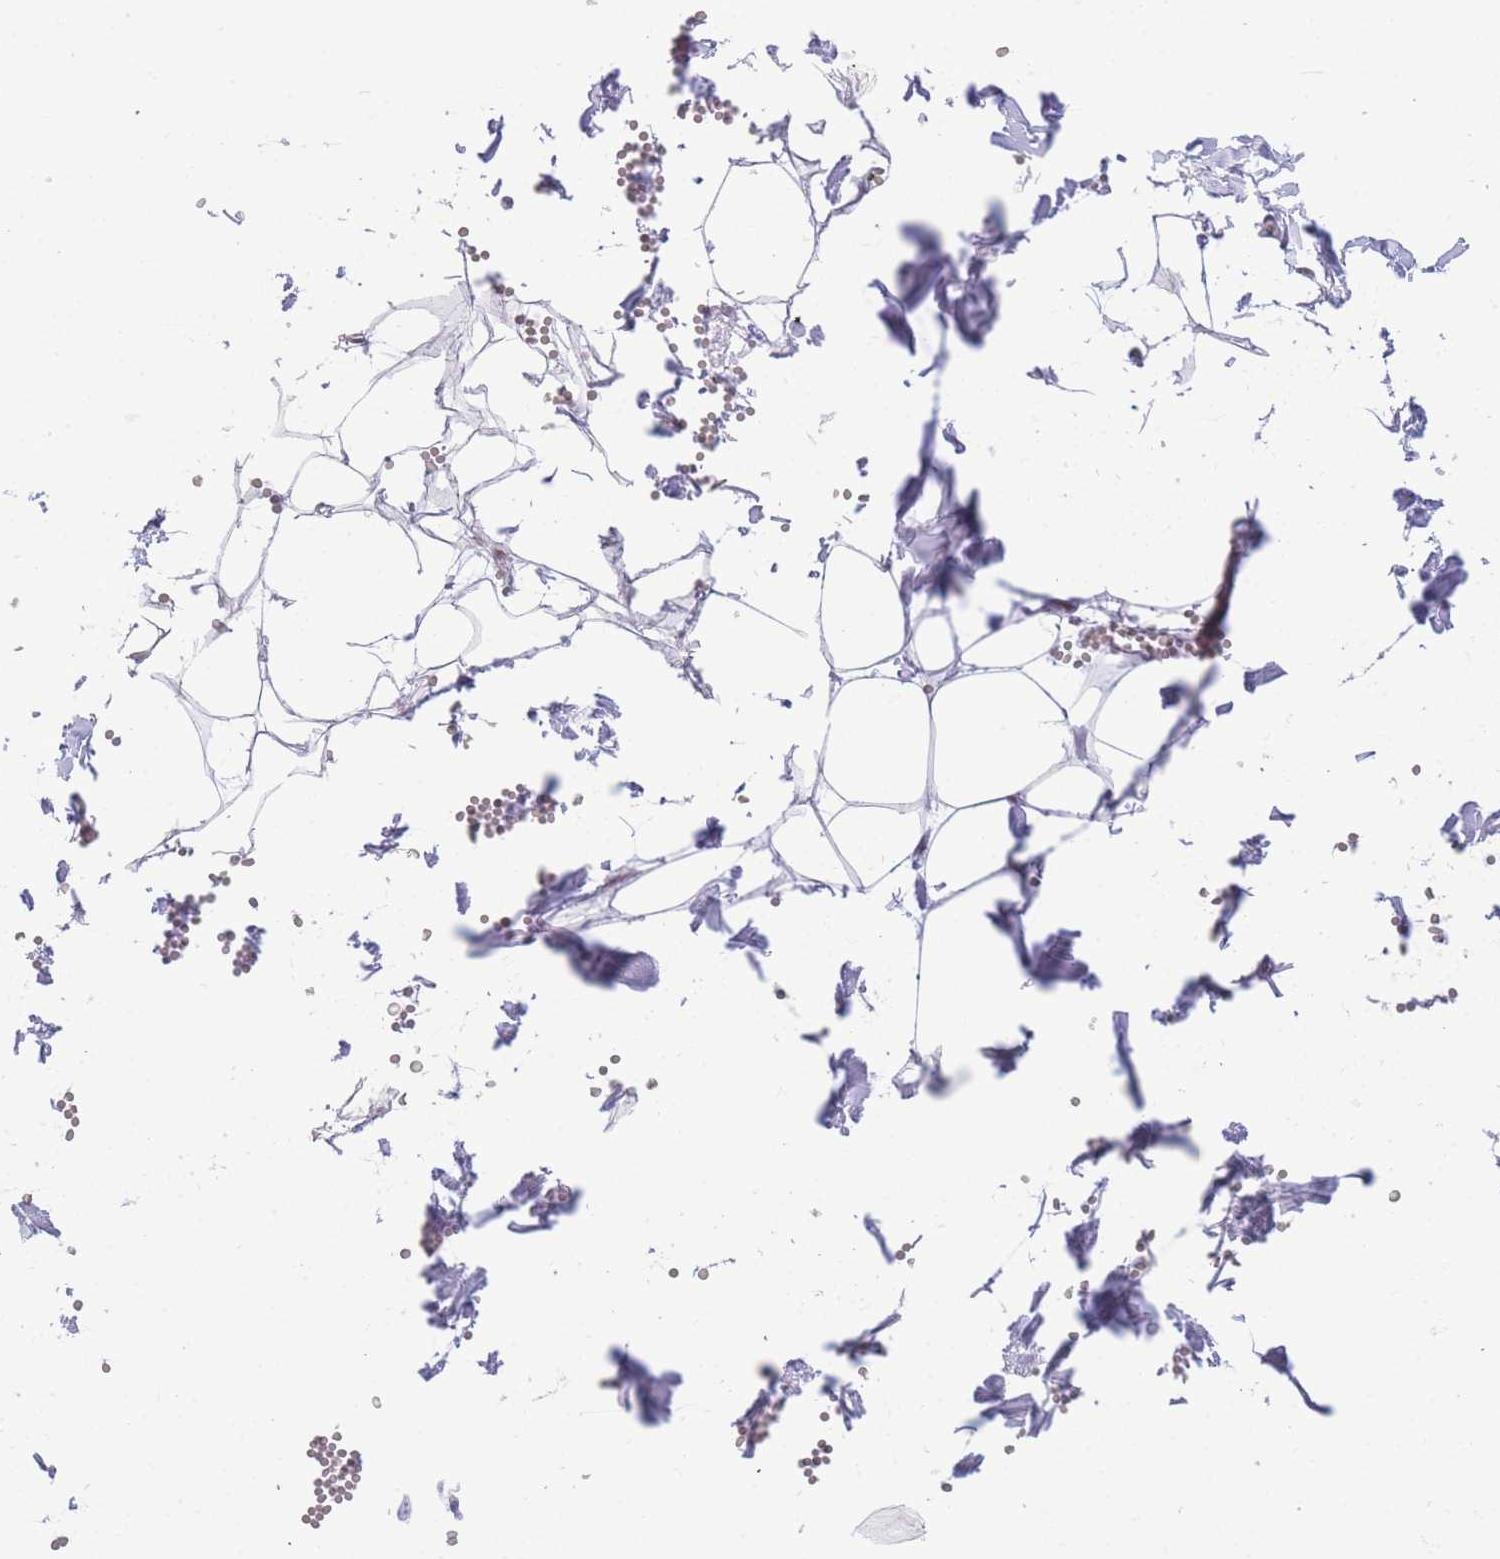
{"staining": {"intensity": "negative", "quantity": "none", "location": "none"}, "tissue": "adipose tissue", "cell_type": "Adipocytes", "image_type": "normal", "snomed": [{"axis": "morphology", "description": "Normal tissue, NOS"}, {"axis": "topography", "description": "Gallbladder"}, {"axis": "topography", "description": "Peripheral nerve tissue"}], "caption": "A high-resolution histopathology image shows immunohistochemistry staining of normal adipose tissue, which exhibits no significant positivity in adipocytes. (DAB (3,3'-diaminobenzidine) immunohistochemistry, high magnification).", "gene": "TIFAB", "patient": {"sex": "male", "age": 38}}